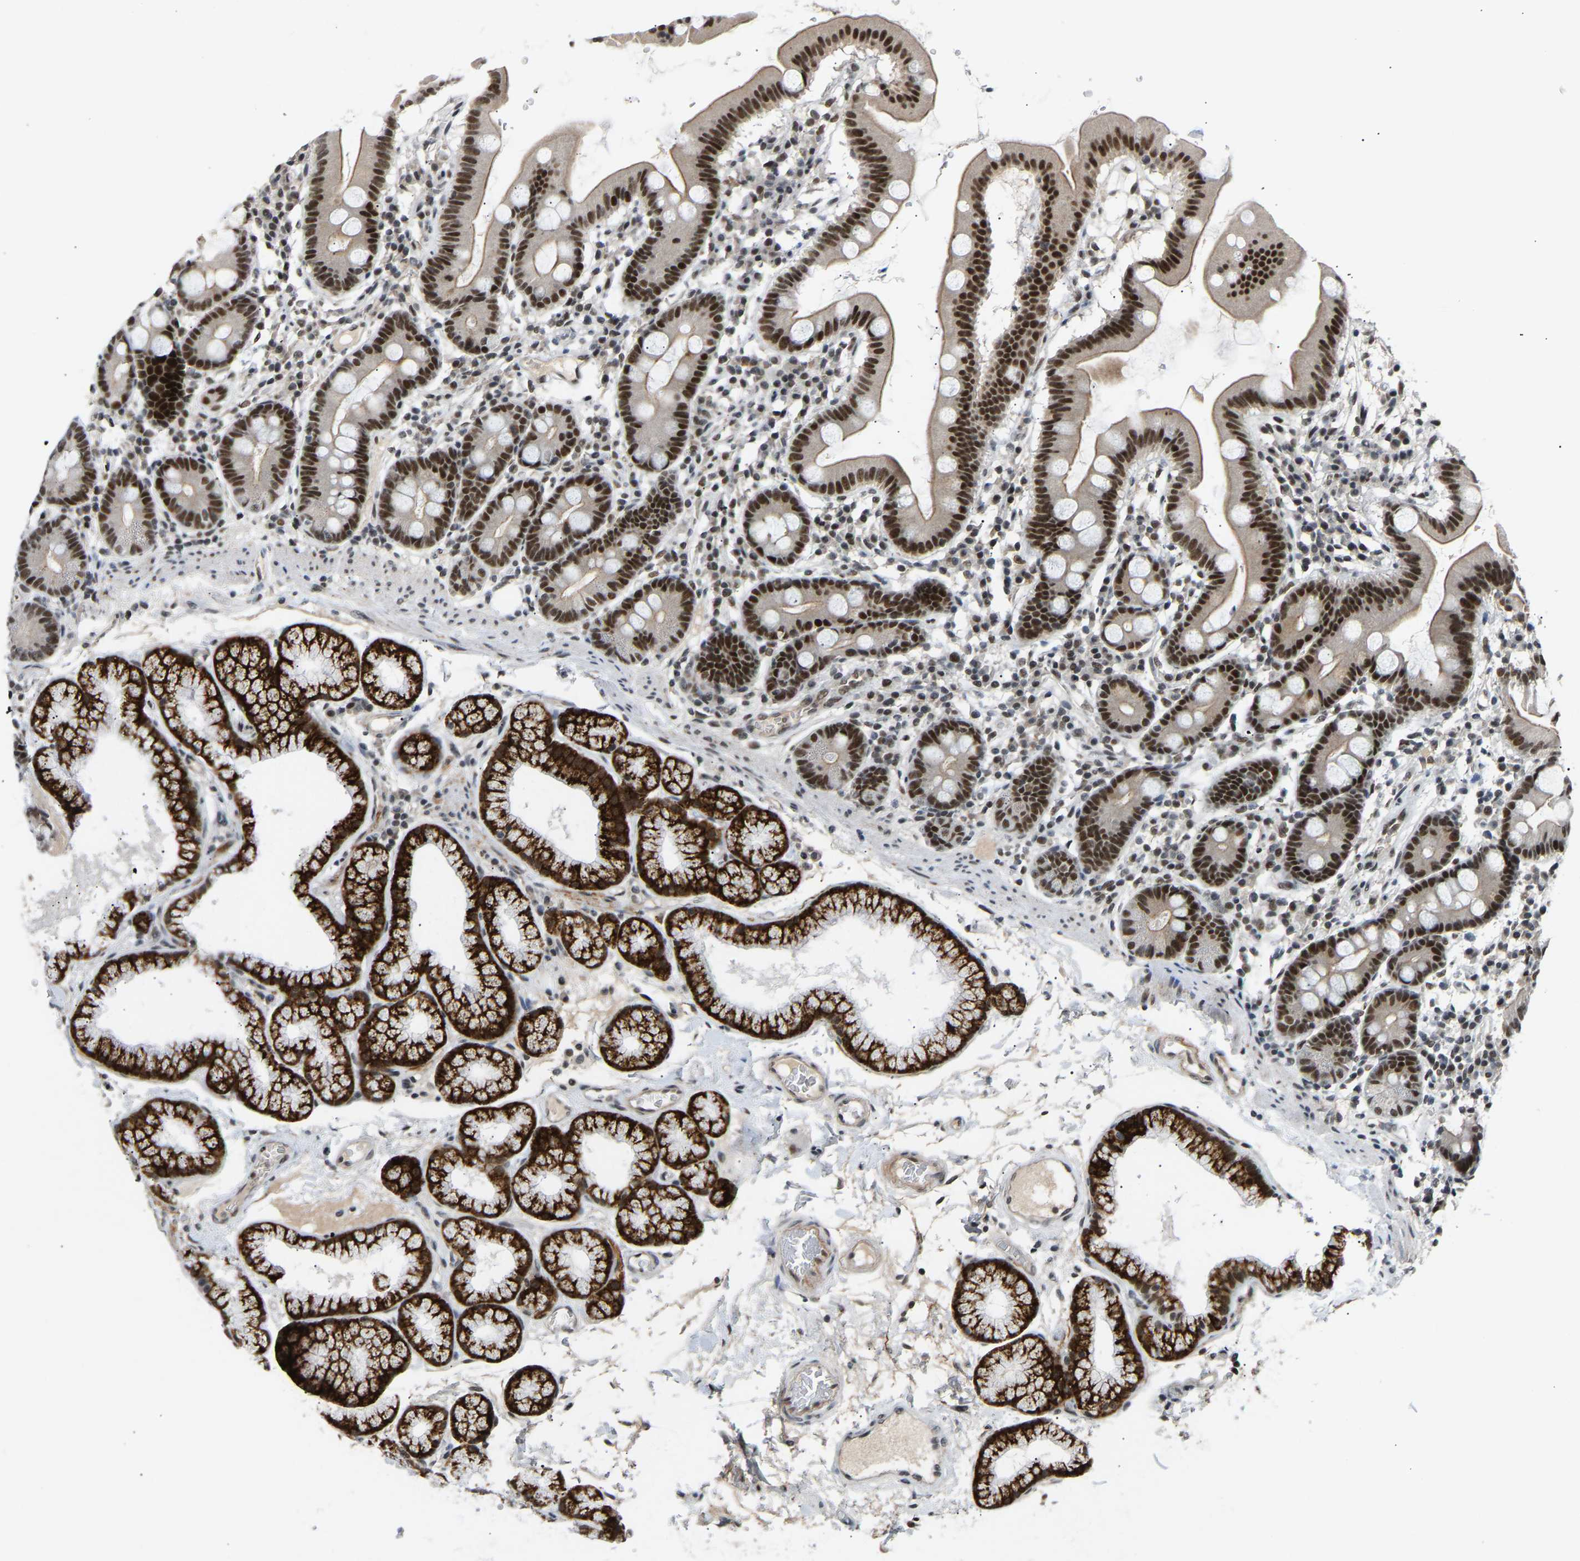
{"staining": {"intensity": "strong", "quantity": ">75%", "location": "cytoplasmic/membranous,nuclear"}, "tissue": "duodenum", "cell_type": "Glandular cells", "image_type": "normal", "snomed": [{"axis": "morphology", "description": "Normal tissue, NOS"}, {"axis": "topography", "description": "Duodenum"}], "caption": "Immunohistochemical staining of normal duodenum displays strong cytoplasmic/membranous,nuclear protein staining in approximately >75% of glandular cells. (DAB IHC, brown staining for protein, blue staining for nuclei).", "gene": "RBM15", "patient": {"sex": "male", "age": 50}}